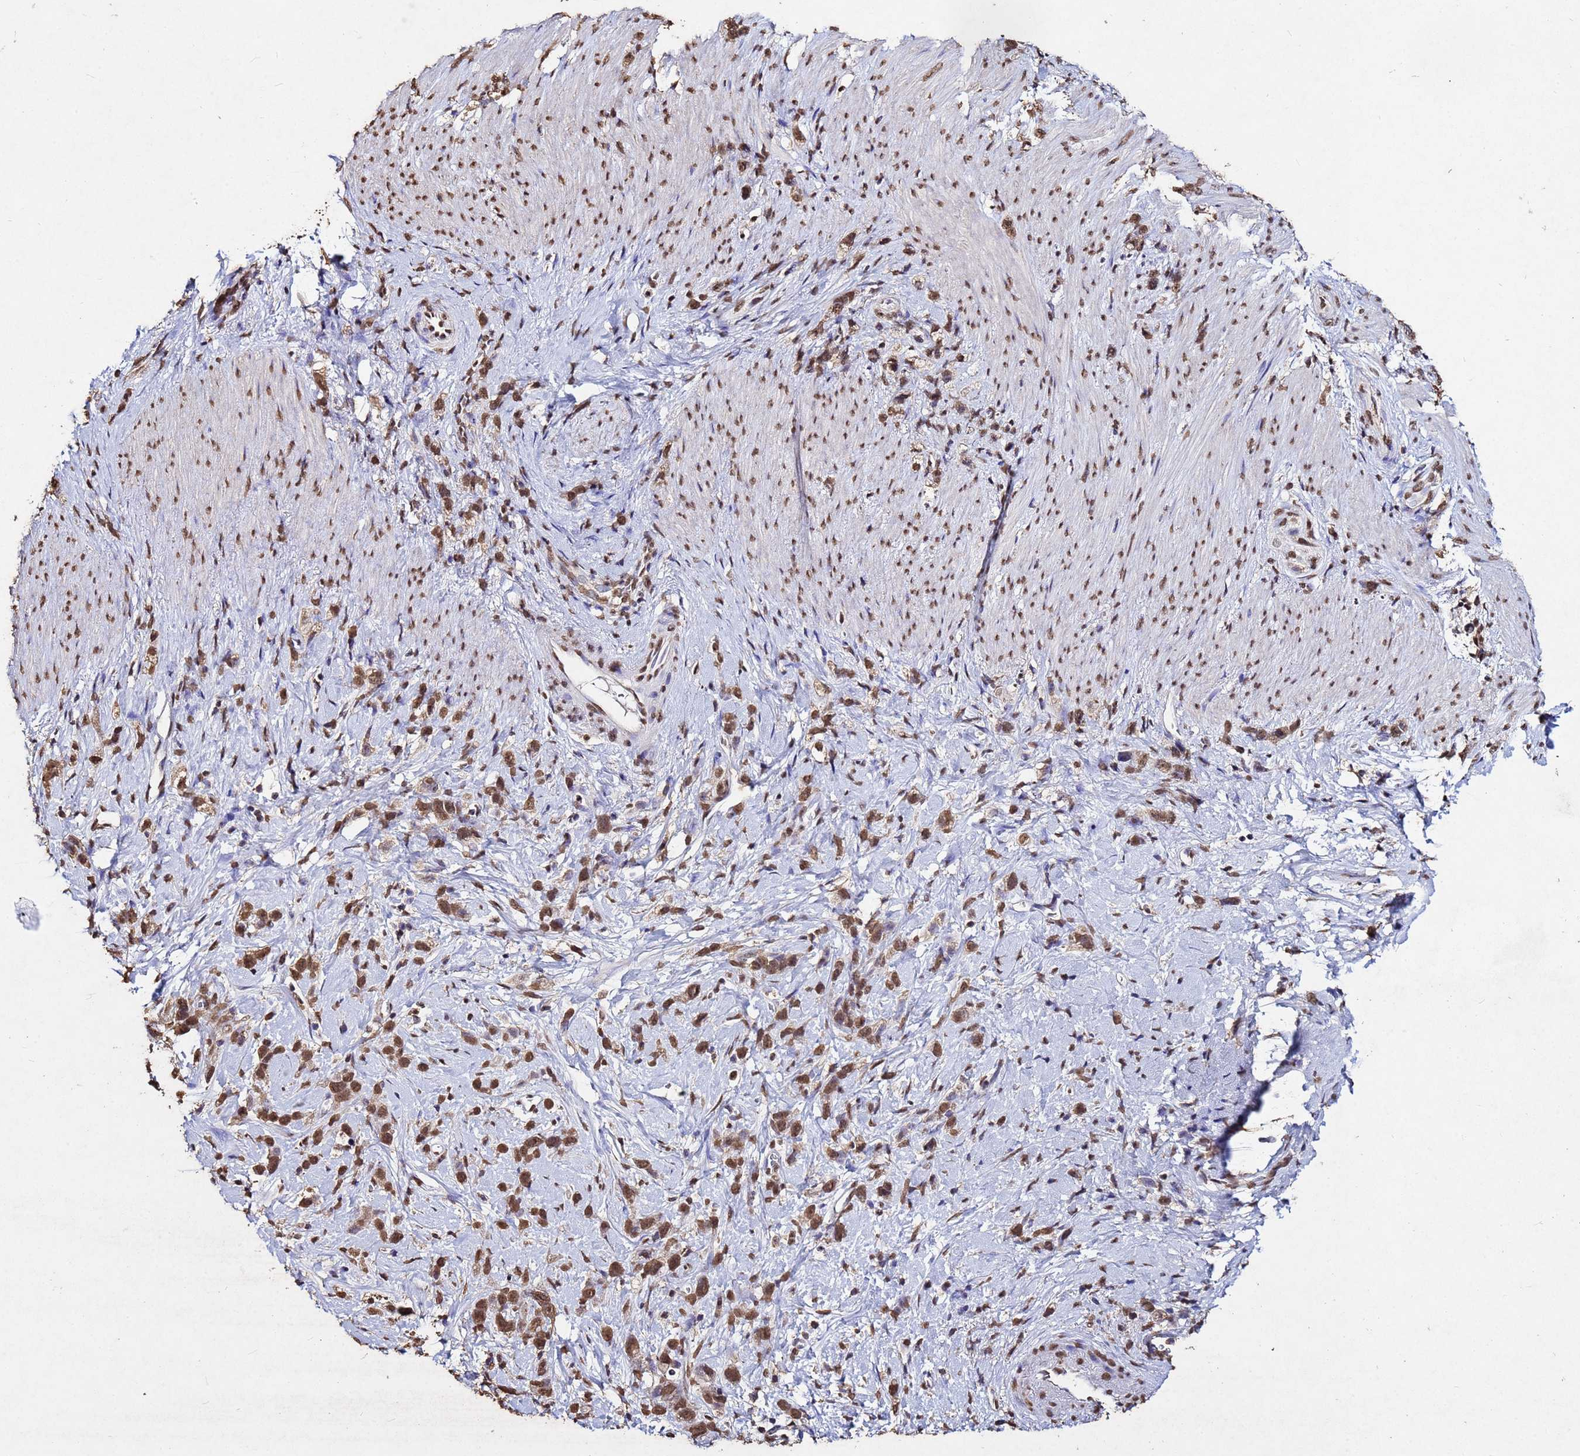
{"staining": {"intensity": "moderate", "quantity": ">75%", "location": "nuclear"}, "tissue": "stomach cancer", "cell_type": "Tumor cells", "image_type": "cancer", "snomed": [{"axis": "morphology", "description": "Adenocarcinoma, NOS"}, {"axis": "topography", "description": "Stomach"}], "caption": "The immunohistochemical stain labels moderate nuclear staining in tumor cells of adenocarcinoma (stomach) tissue. (DAB IHC, brown staining for protein, blue staining for nuclei).", "gene": "MYOCD", "patient": {"sex": "female", "age": 65}}